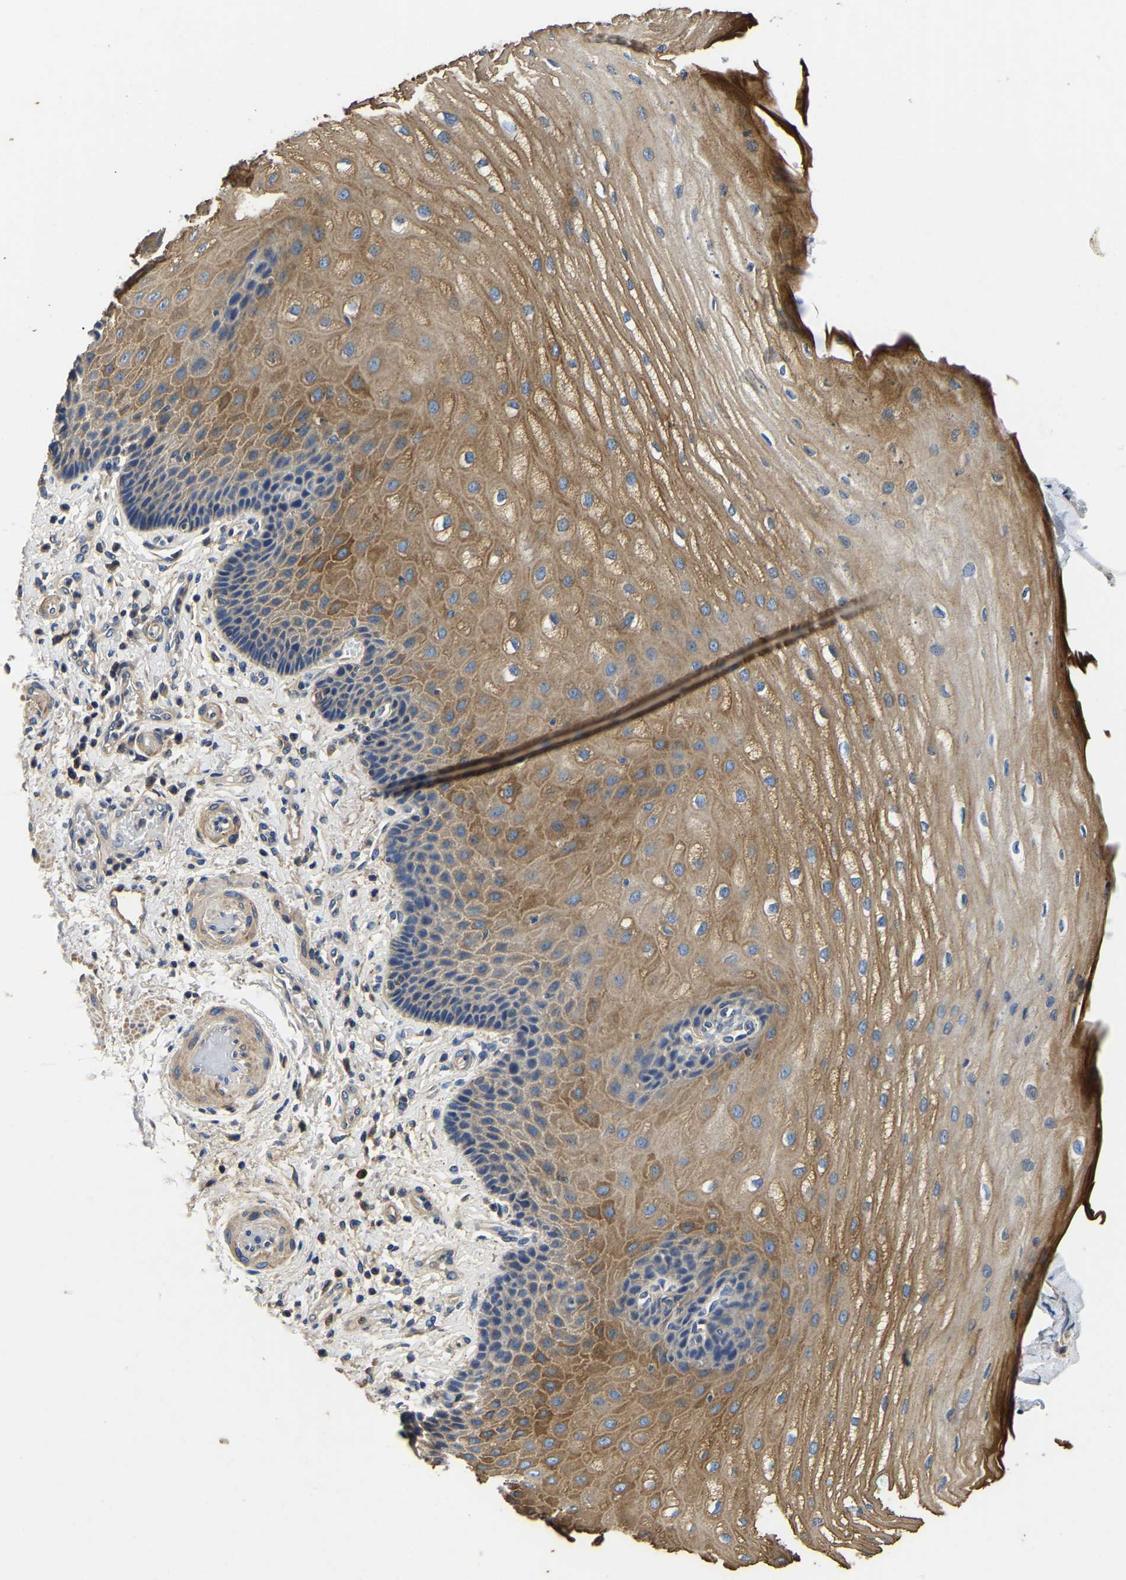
{"staining": {"intensity": "moderate", "quantity": "25%-75%", "location": "cytoplasmic/membranous"}, "tissue": "esophagus", "cell_type": "Squamous epithelial cells", "image_type": "normal", "snomed": [{"axis": "morphology", "description": "Normal tissue, NOS"}, {"axis": "topography", "description": "Esophagus"}], "caption": "DAB immunohistochemical staining of unremarkable human esophagus shows moderate cytoplasmic/membranous protein positivity in about 25%-75% of squamous epithelial cells. (brown staining indicates protein expression, while blue staining denotes nuclei).", "gene": "STAT2", "patient": {"sex": "male", "age": 54}}